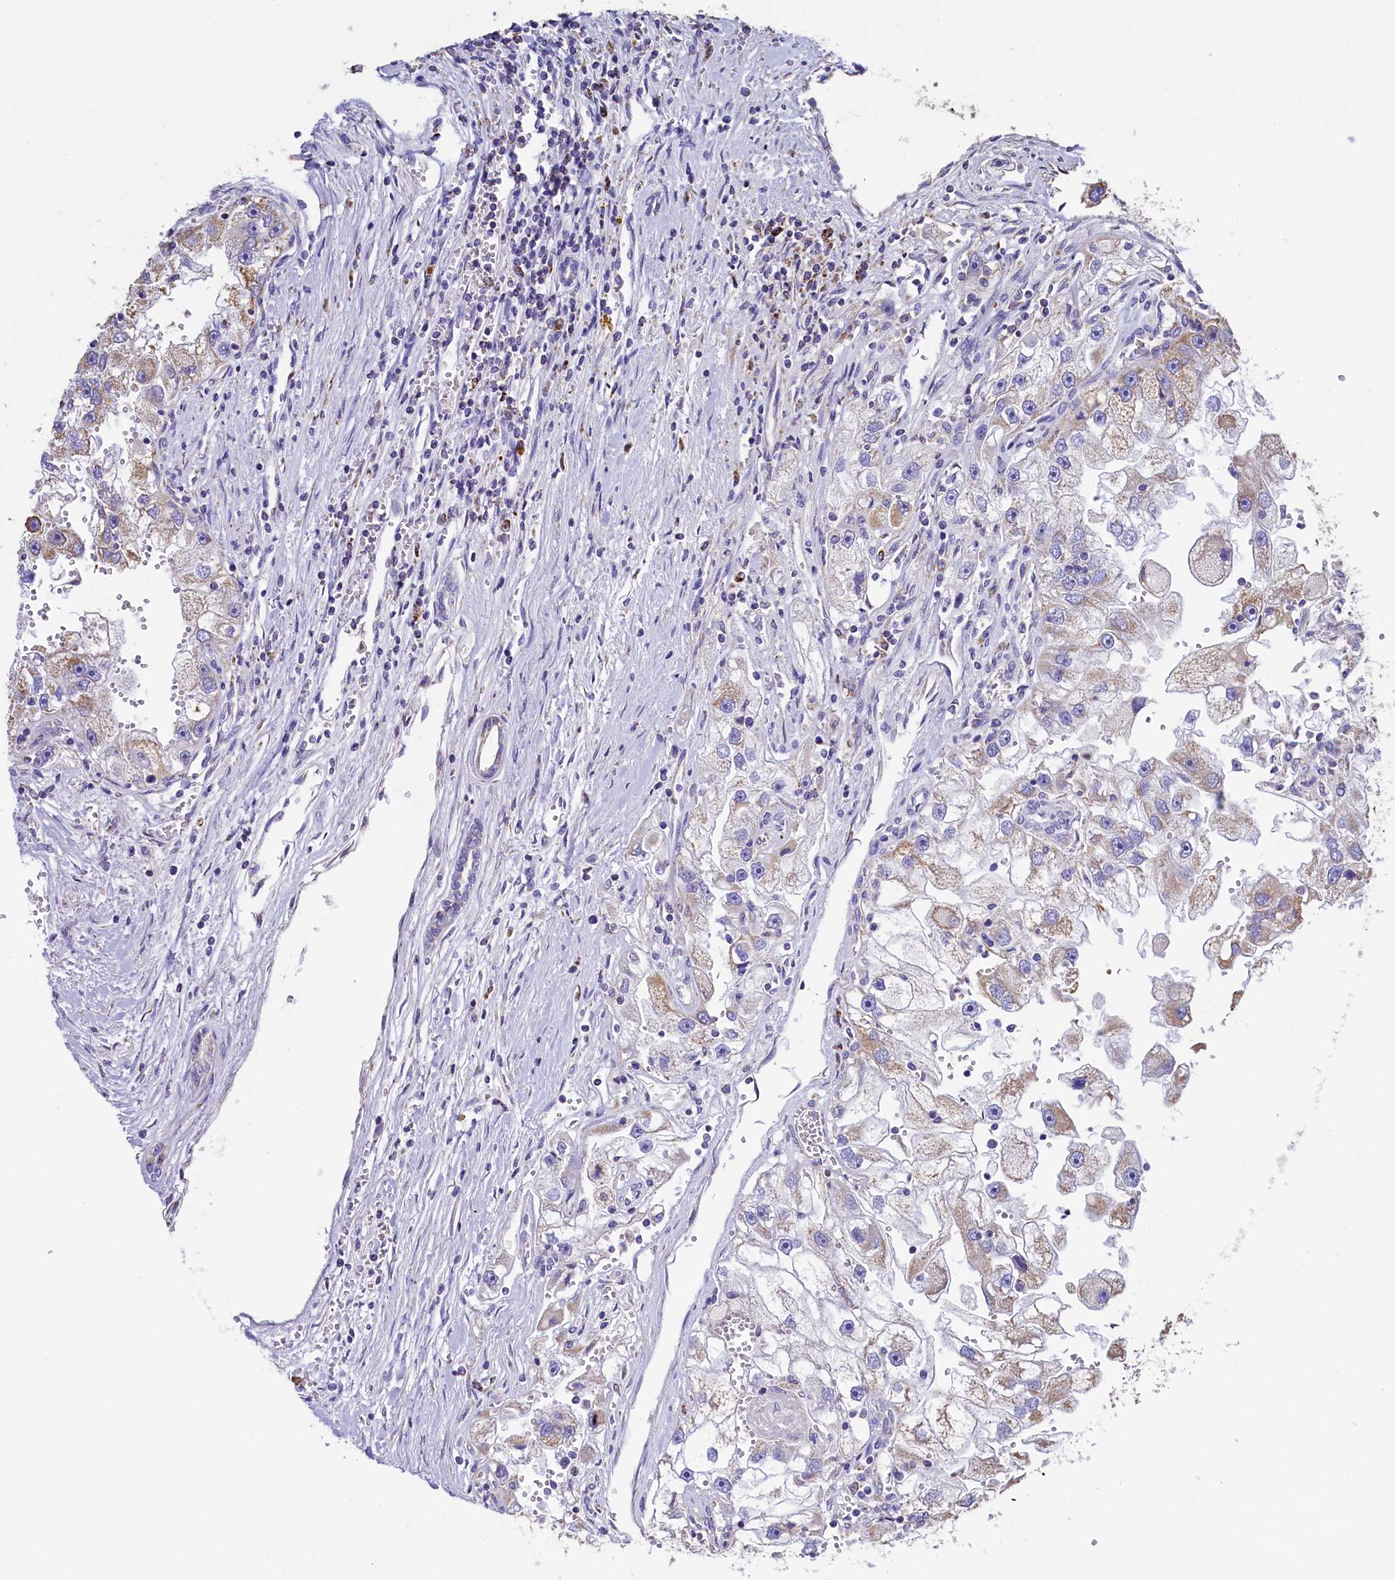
{"staining": {"intensity": "weak", "quantity": "<25%", "location": "cytoplasmic/membranous"}, "tissue": "renal cancer", "cell_type": "Tumor cells", "image_type": "cancer", "snomed": [{"axis": "morphology", "description": "Adenocarcinoma, NOS"}, {"axis": "topography", "description": "Kidney"}], "caption": "Tumor cells are negative for protein expression in human adenocarcinoma (renal).", "gene": "IDH3A", "patient": {"sex": "male", "age": 63}}